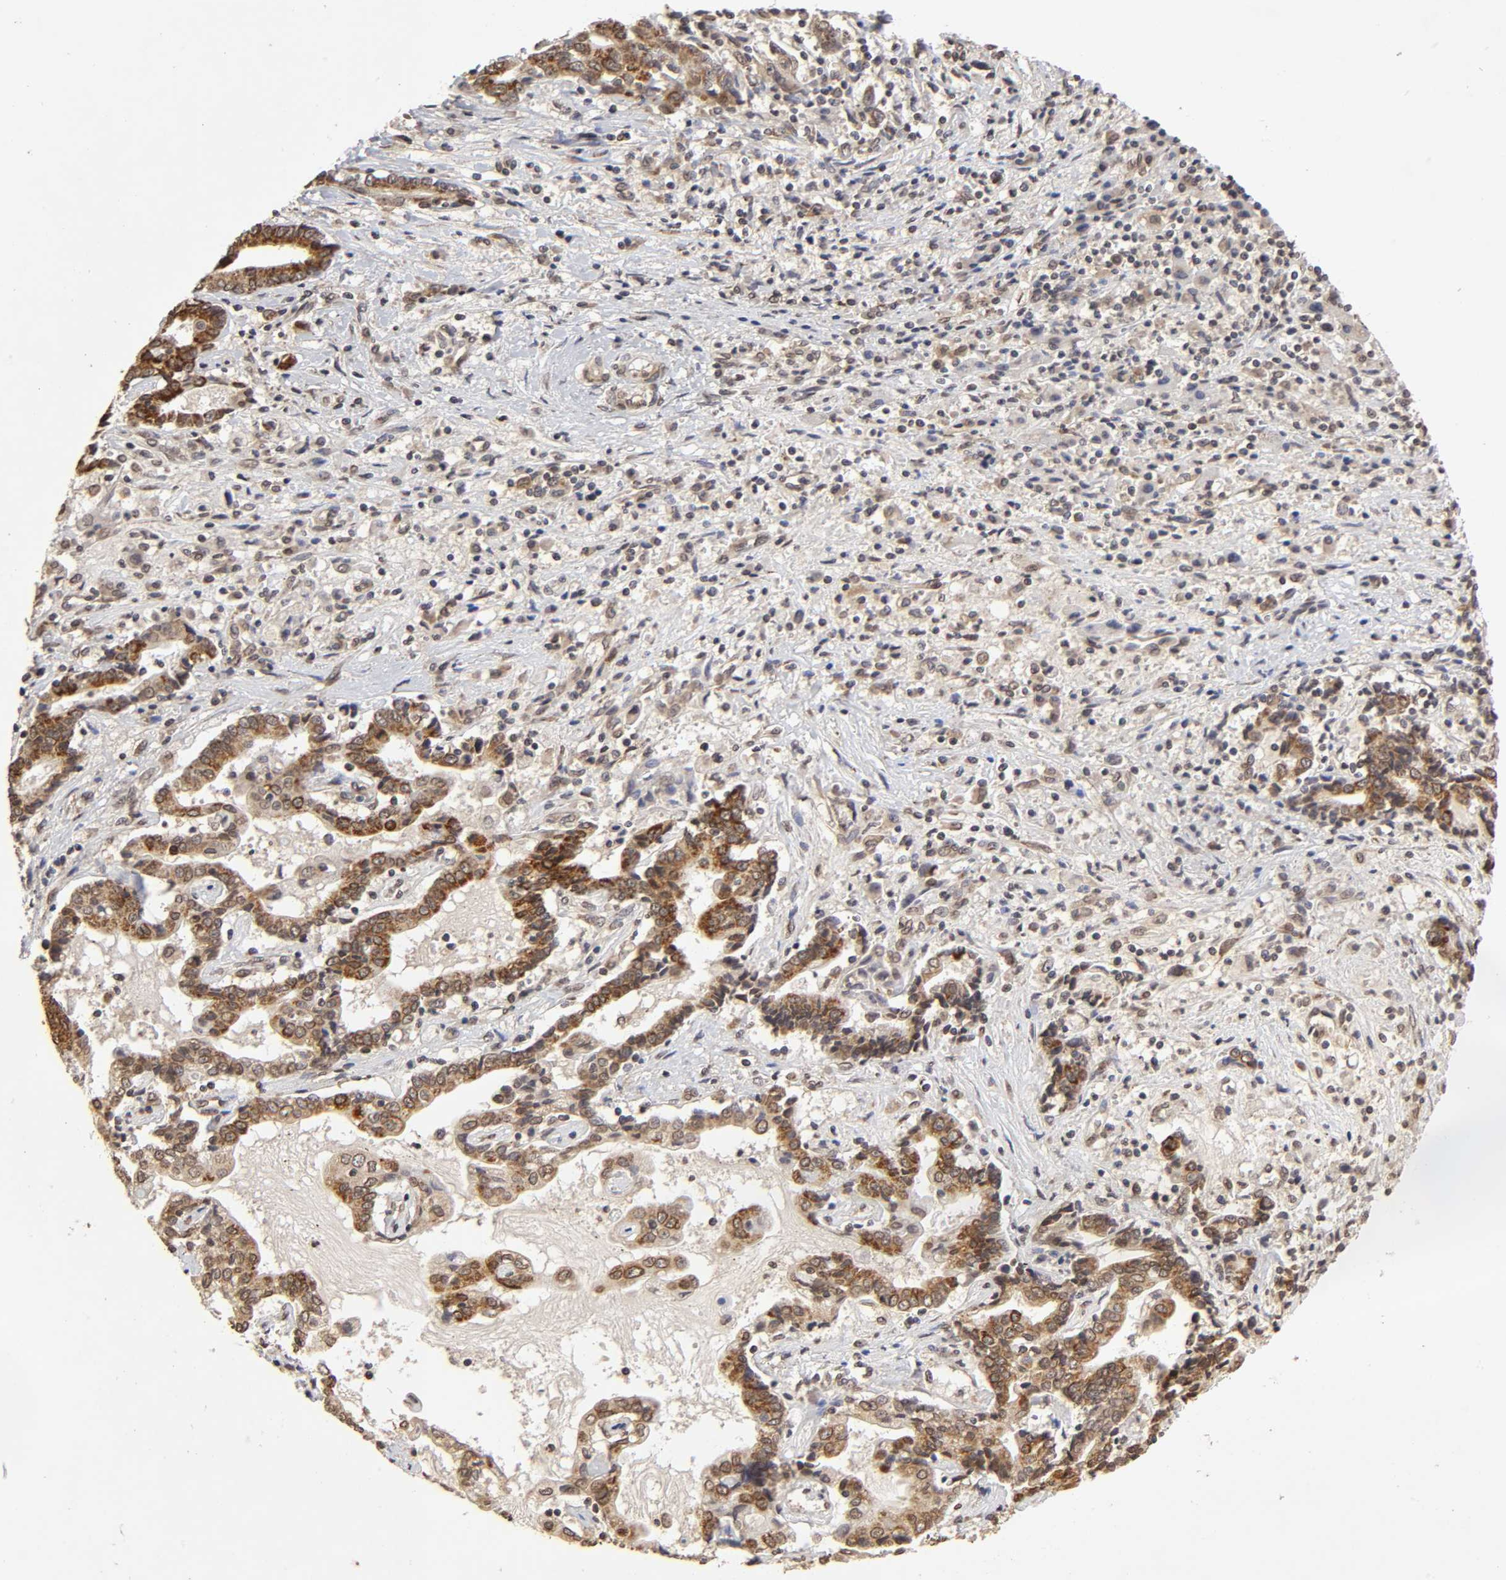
{"staining": {"intensity": "moderate", "quantity": ">75%", "location": "nuclear"}, "tissue": "liver cancer", "cell_type": "Tumor cells", "image_type": "cancer", "snomed": [{"axis": "morphology", "description": "Cholangiocarcinoma"}, {"axis": "topography", "description": "Liver"}], "caption": "A brown stain highlights moderate nuclear staining of a protein in liver cancer tumor cells. (brown staining indicates protein expression, while blue staining denotes nuclei).", "gene": "MLLT6", "patient": {"sex": "male", "age": 57}}